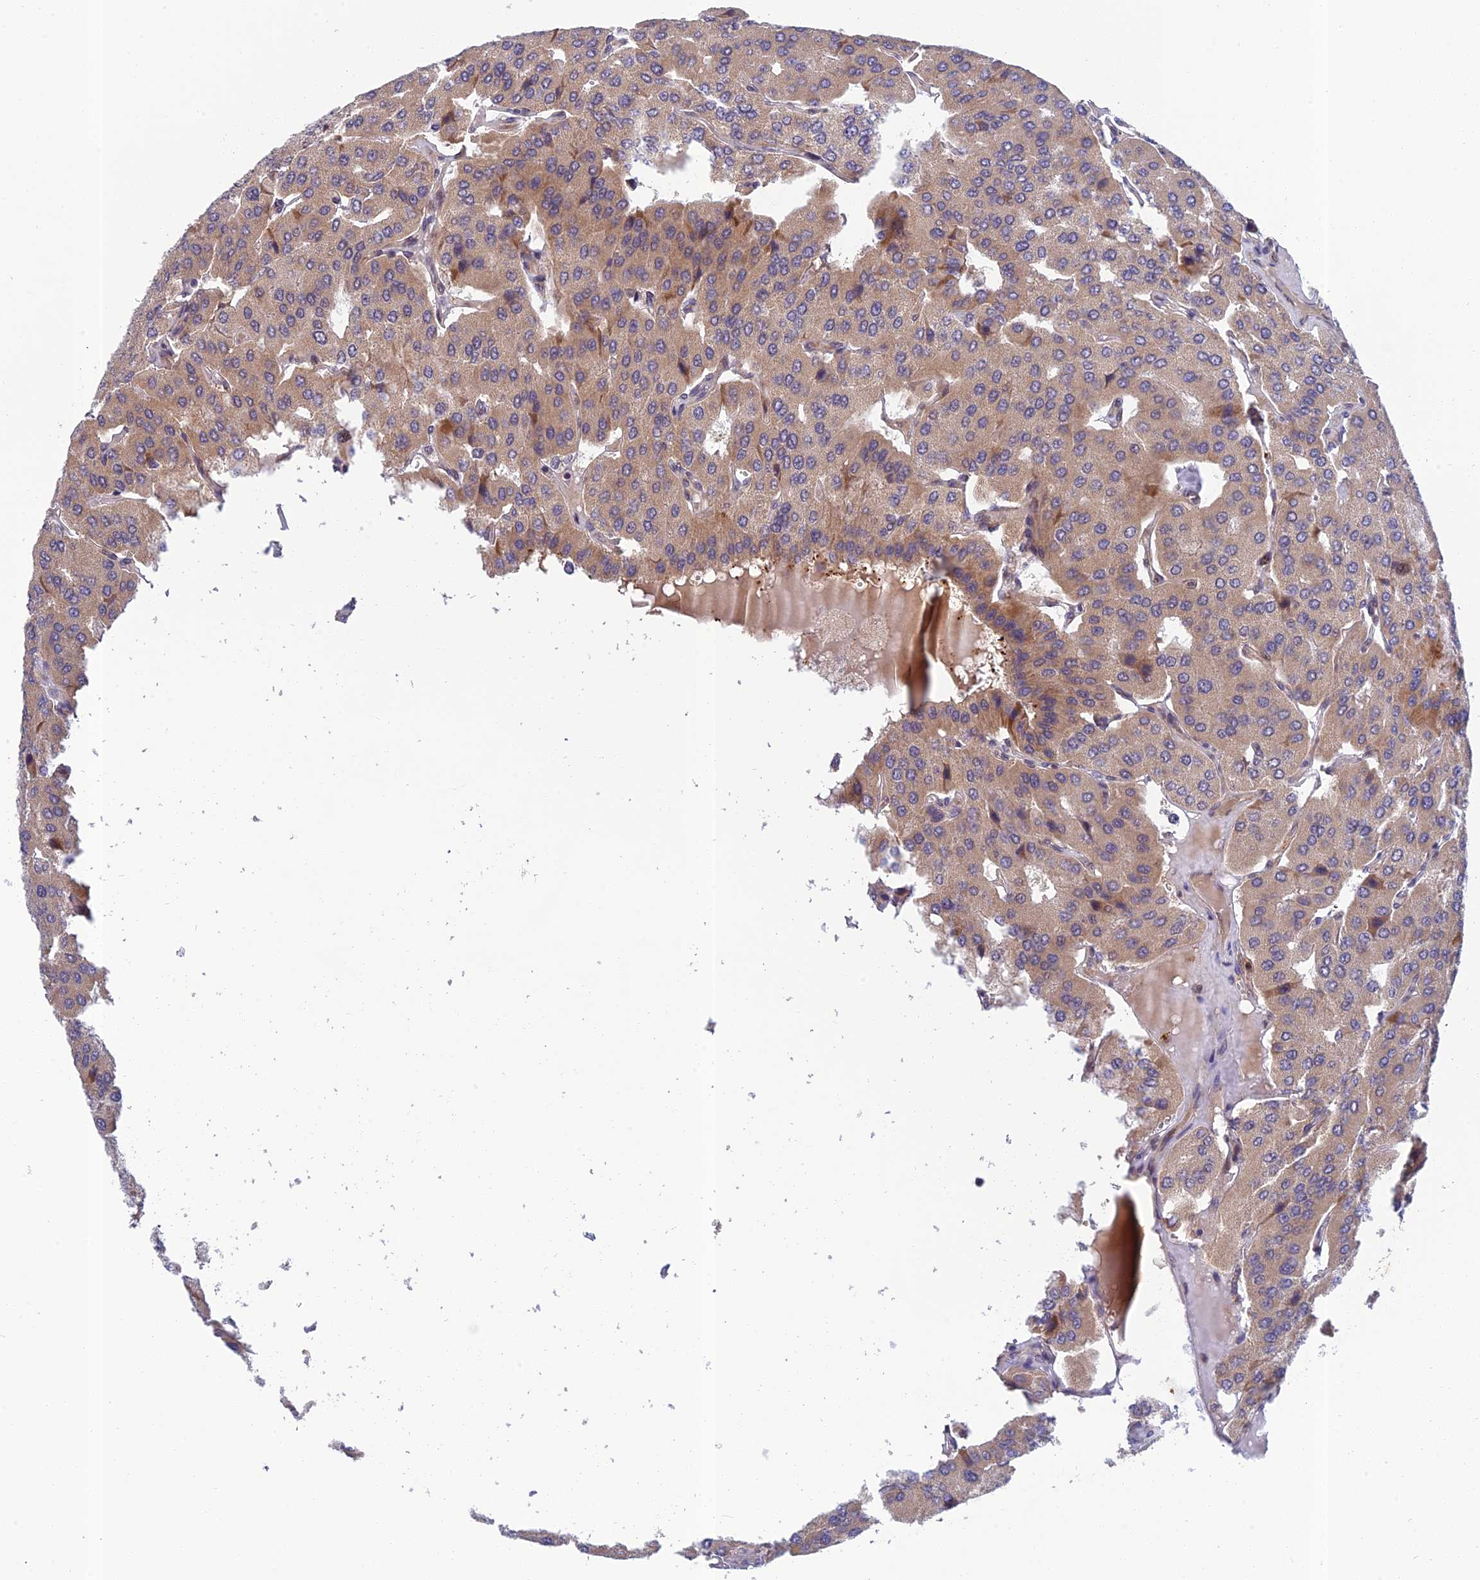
{"staining": {"intensity": "weak", "quantity": "25%-75%", "location": "cytoplasmic/membranous"}, "tissue": "parathyroid gland", "cell_type": "Glandular cells", "image_type": "normal", "snomed": [{"axis": "morphology", "description": "Normal tissue, NOS"}, {"axis": "morphology", "description": "Adenoma, NOS"}, {"axis": "topography", "description": "Parathyroid gland"}], "caption": "A micrograph of human parathyroid gland stained for a protein demonstrates weak cytoplasmic/membranous brown staining in glandular cells.", "gene": "REXO1", "patient": {"sex": "female", "age": 86}}